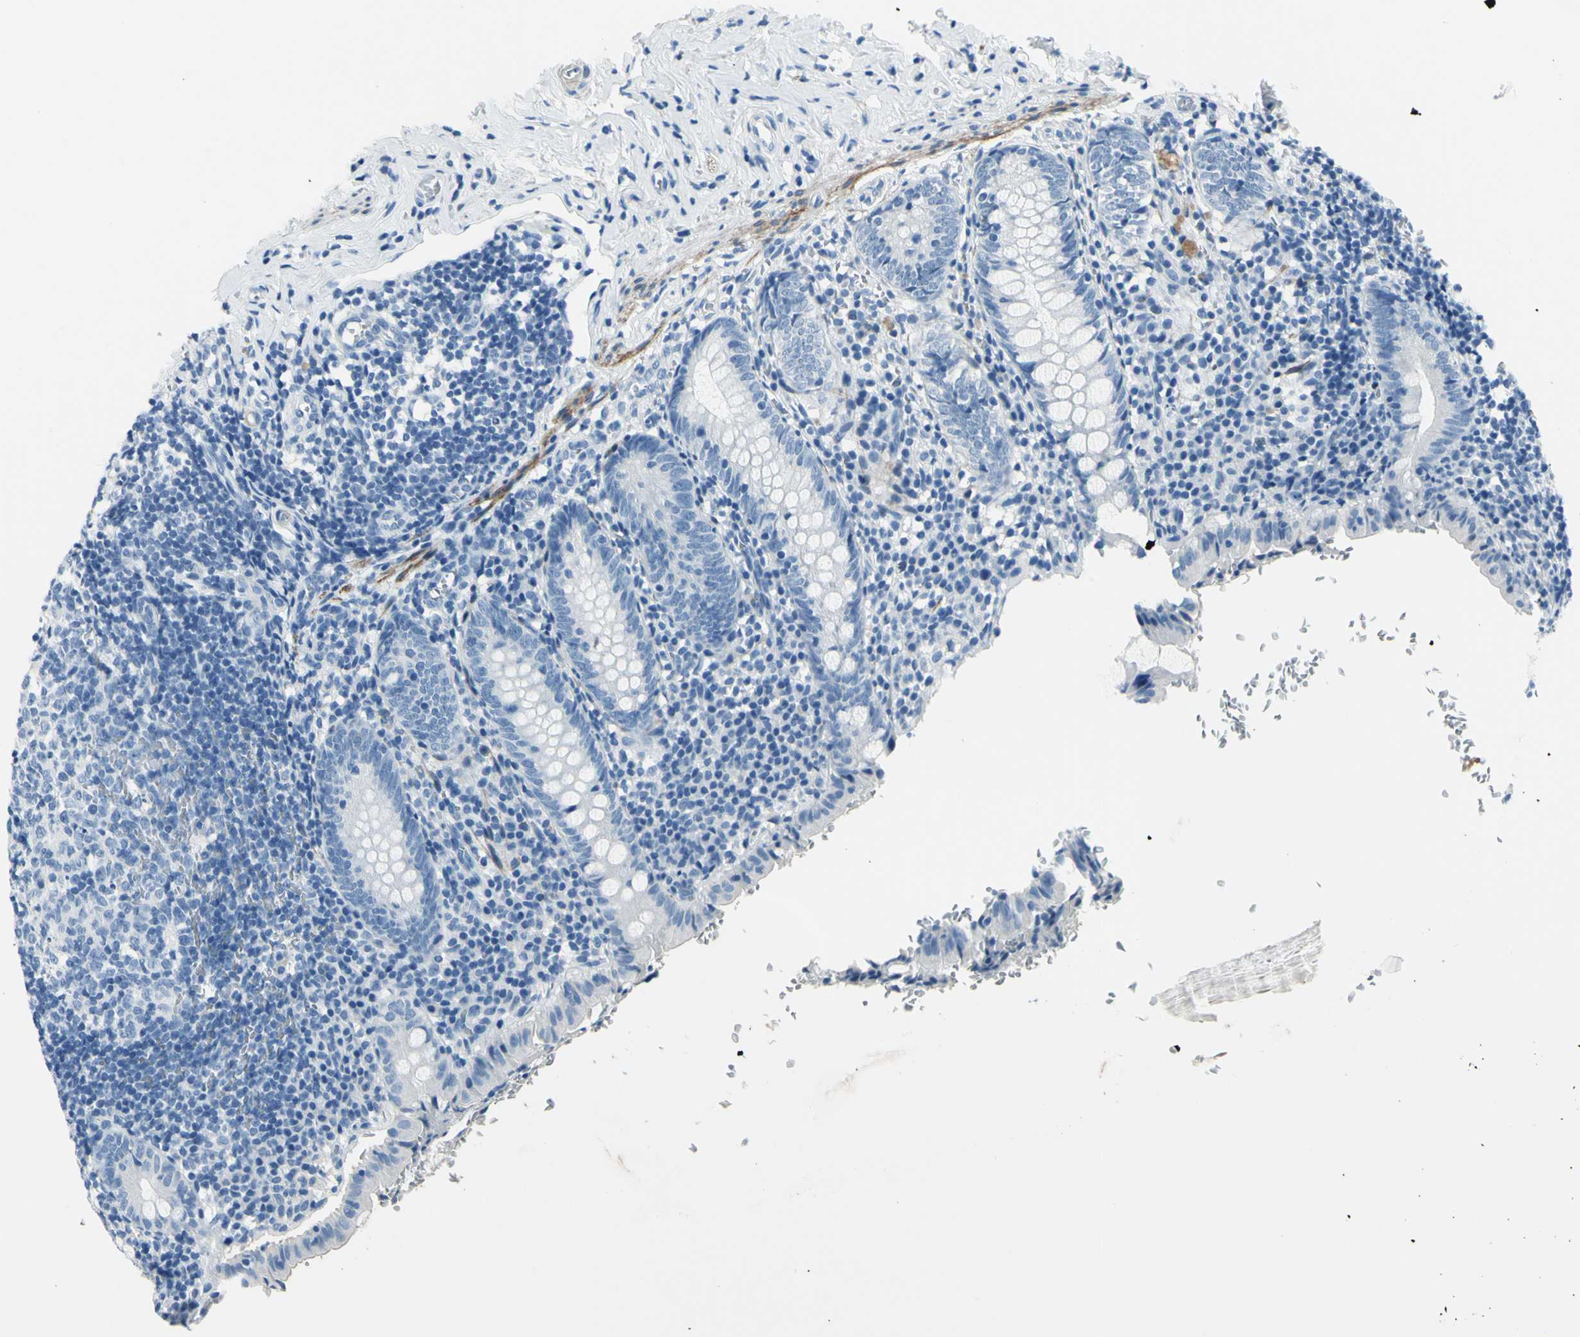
{"staining": {"intensity": "negative", "quantity": "none", "location": "none"}, "tissue": "appendix", "cell_type": "Glandular cells", "image_type": "normal", "snomed": [{"axis": "morphology", "description": "Normal tissue, NOS"}, {"axis": "topography", "description": "Appendix"}], "caption": "Immunohistochemistry (IHC) of unremarkable human appendix reveals no positivity in glandular cells.", "gene": "CDH15", "patient": {"sex": "female", "age": 10}}